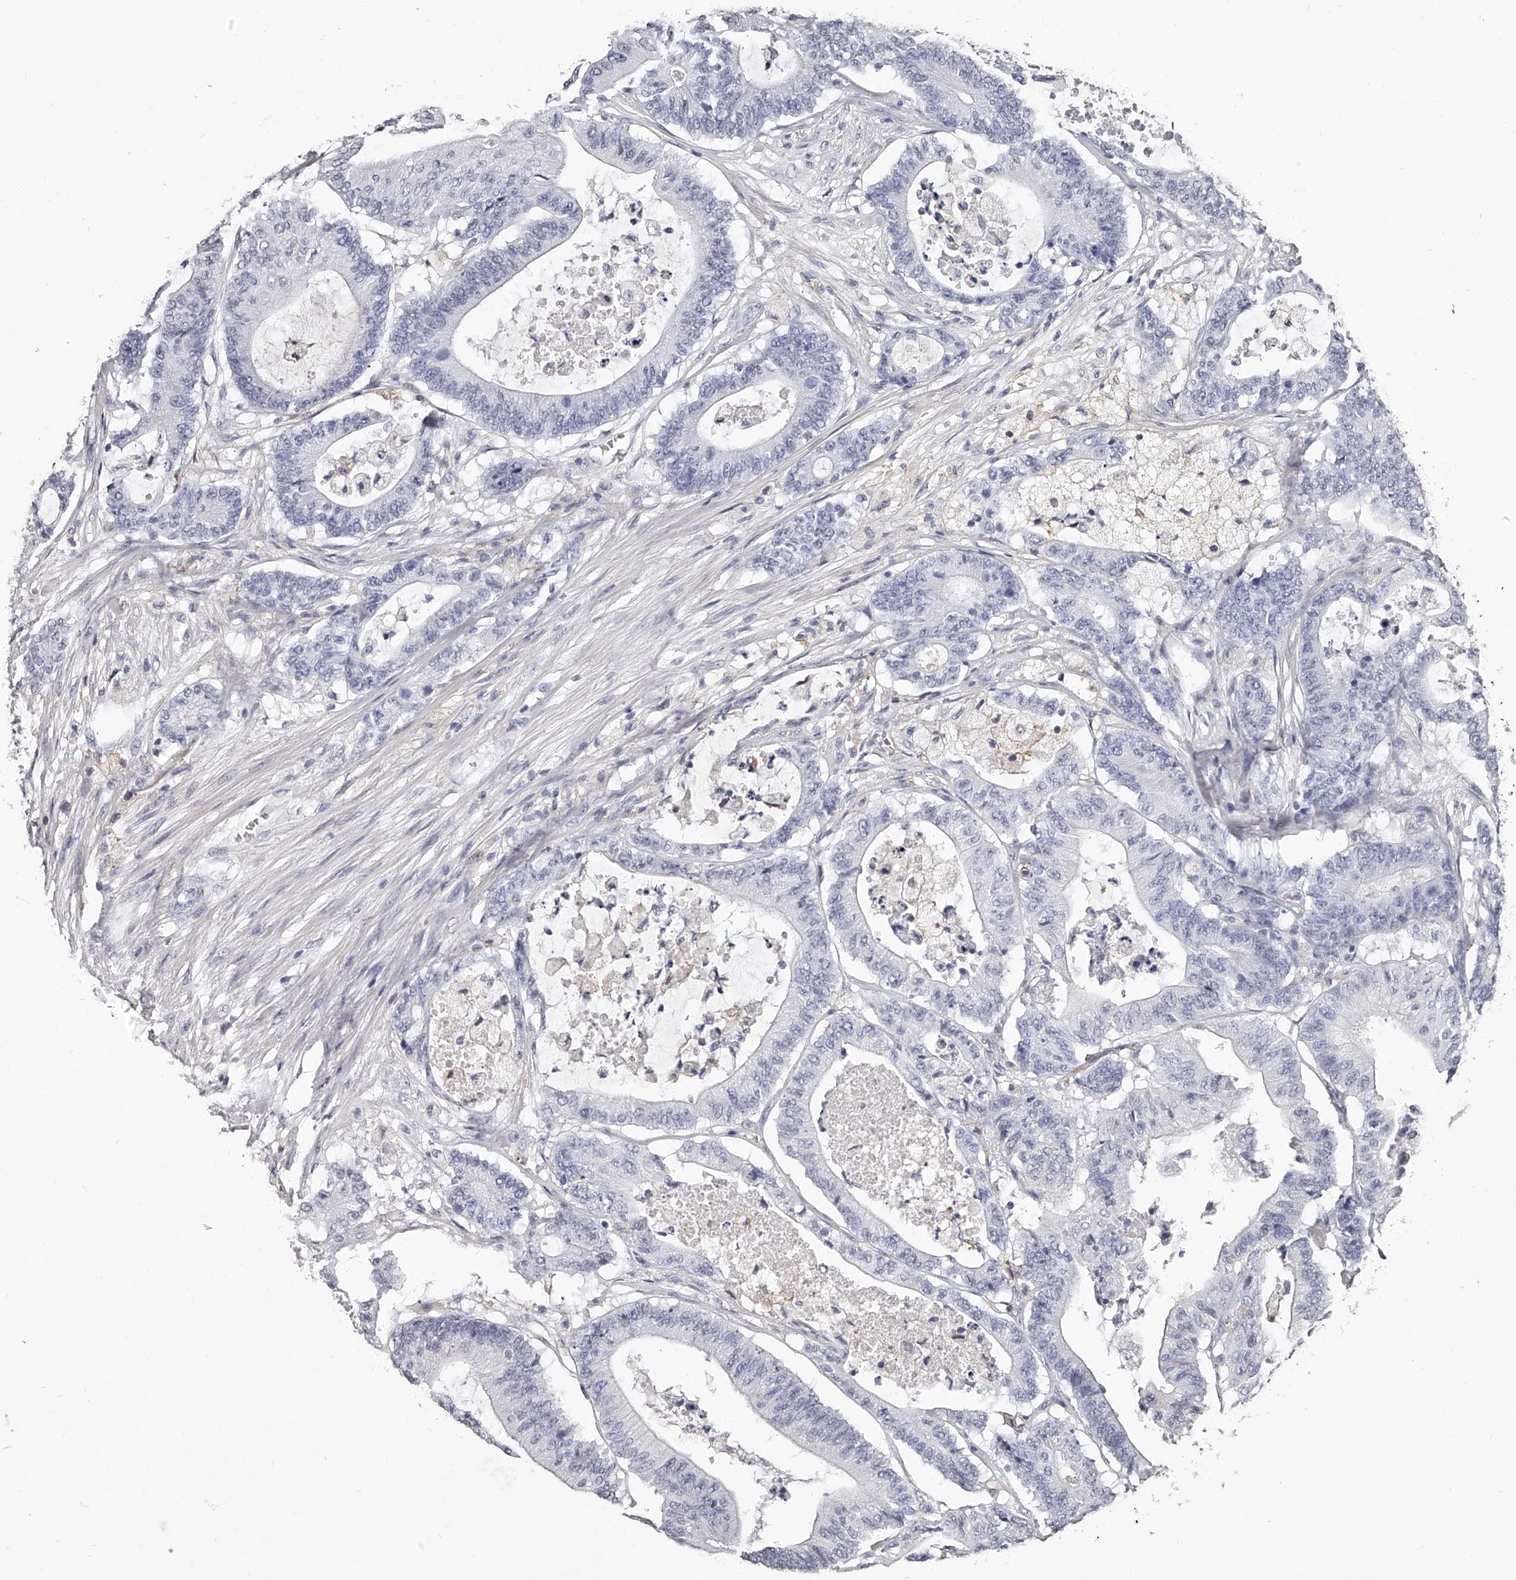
{"staining": {"intensity": "negative", "quantity": "none", "location": "none"}, "tissue": "colorectal cancer", "cell_type": "Tumor cells", "image_type": "cancer", "snomed": [{"axis": "morphology", "description": "Adenocarcinoma, NOS"}, {"axis": "topography", "description": "Colon"}], "caption": "Human adenocarcinoma (colorectal) stained for a protein using immunohistochemistry (IHC) exhibits no staining in tumor cells.", "gene": "PACSIN1", "patient": {"sex": "female", "age": 84}}